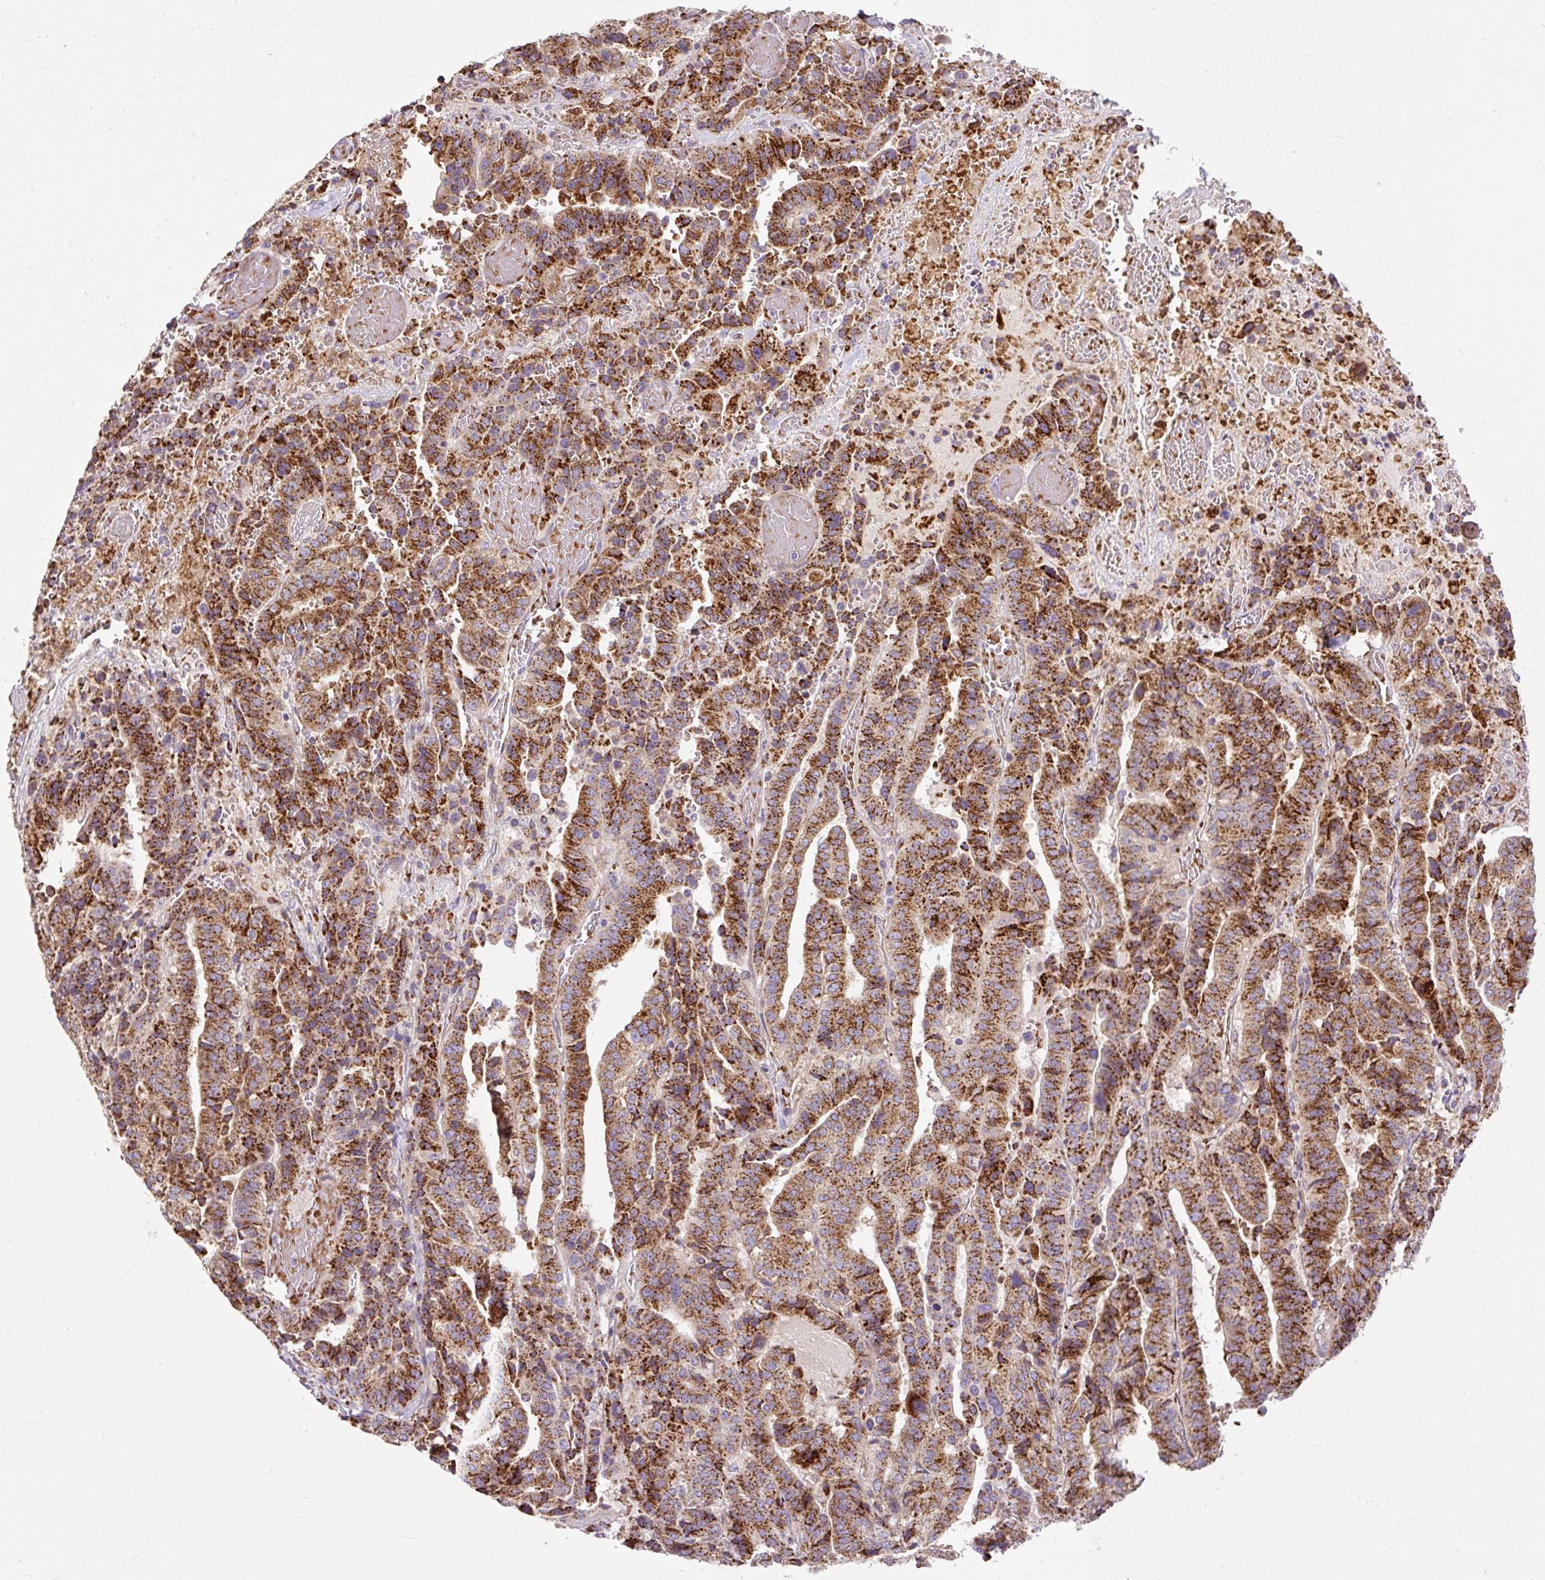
{"staining": {"intensity": "strong", "quantity": ">75%", "location": "cytoplasmic/membranous"}, "tissue": "stomach cancer", "cell_type": "Tumor cells", "image_type": "cancer", "snomed": [{"axis": "morphology", "description": "Adenocarcinoma, NOS"}, {"axis": "topography", "description": "Stomach"}], "caption": "High-power microscopy captured an immunohistochemistry (IHC) micrograph of adenocarcinoma (stomach), revealing strong cytoplasmic/membranous expression in approximately >75% of tumor cells.", "gene": "MSMP", "patient": {"sex": "male", "age": 48}}